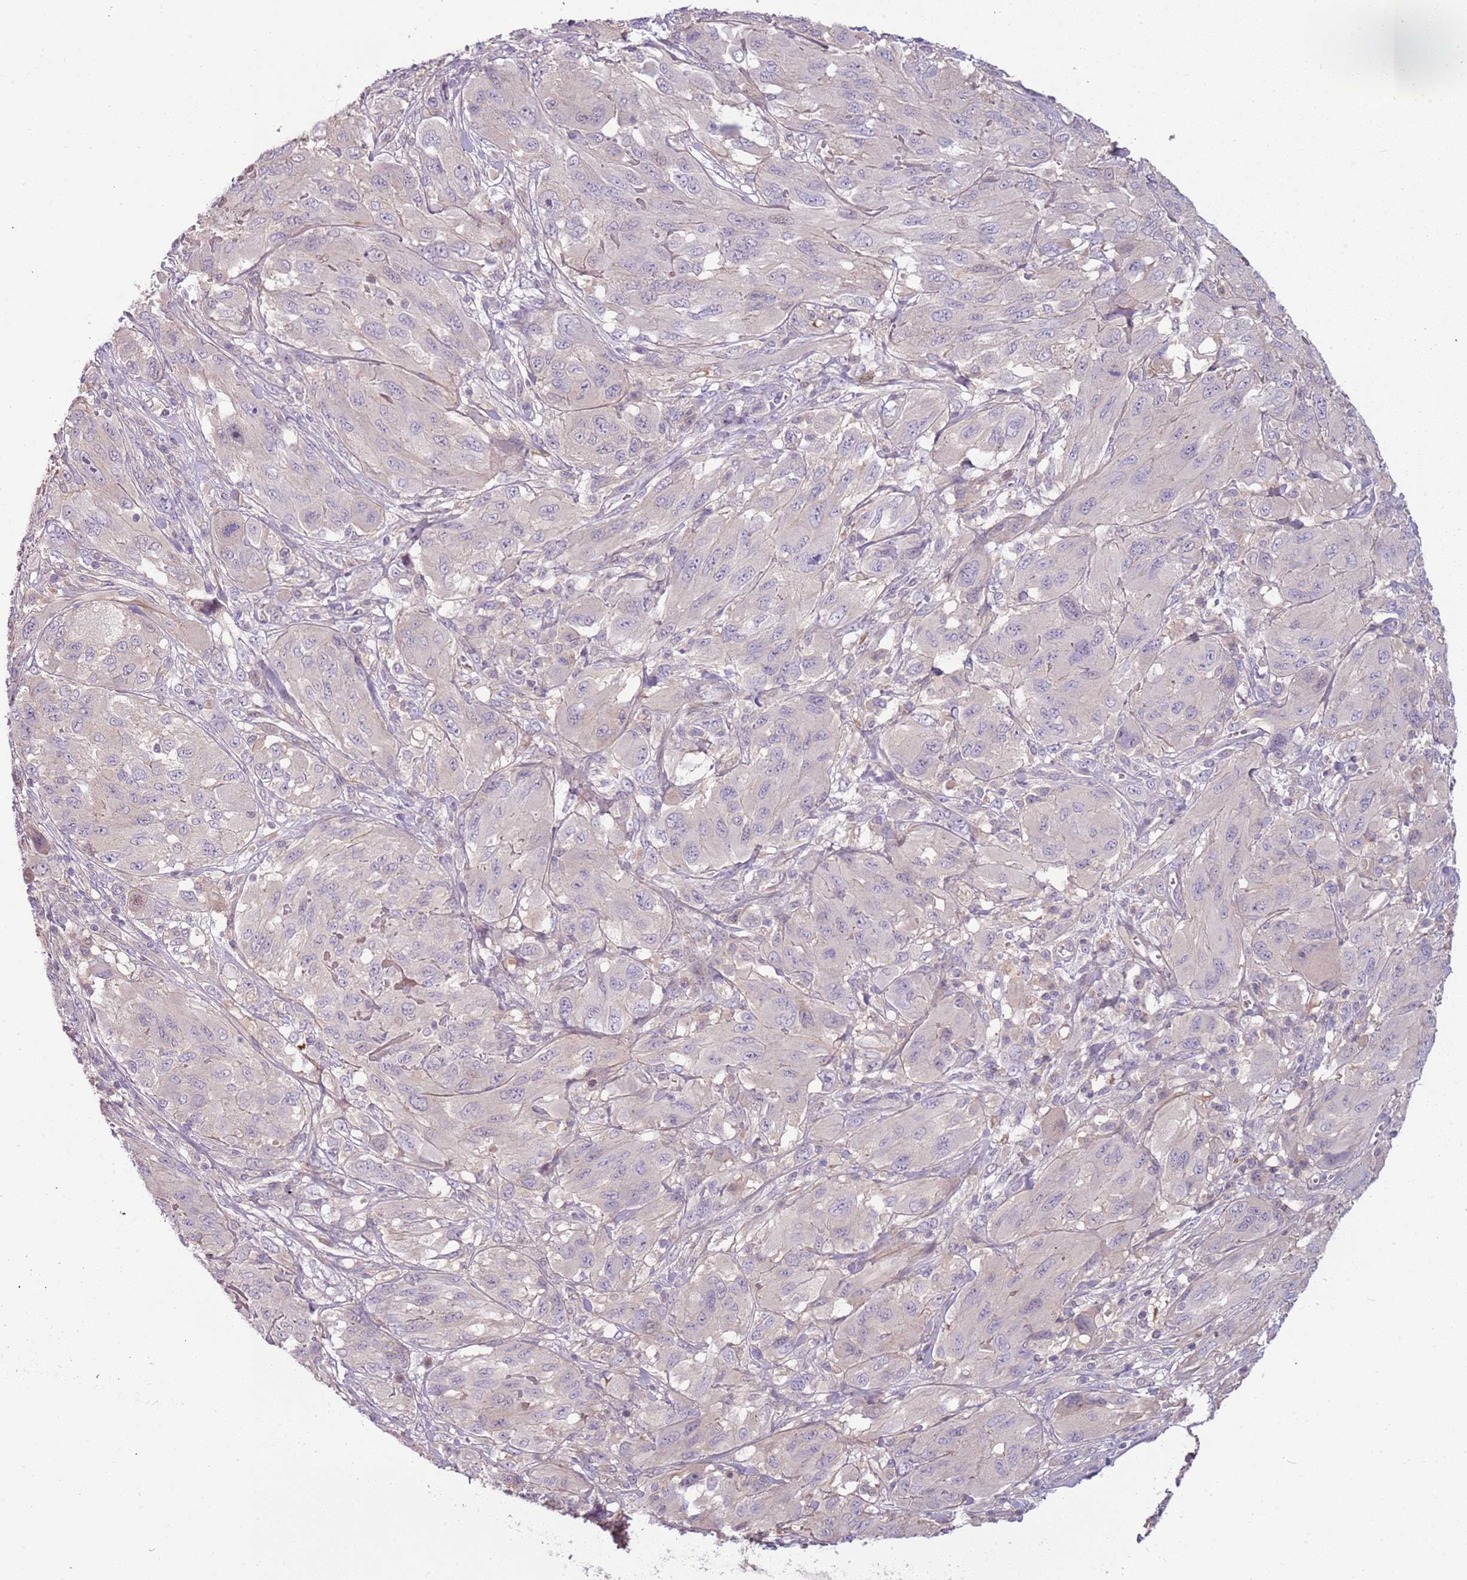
{"staining": {"intensity": "negative", "quantity": "none", "location": "none"}, "tissue": "melanoma", "cell_type": "Tumor cells", "image_type": "cancer", "snomed": [{"axis": "morphology", "description": "Malignant melanoma, NOS"}, {"axis": "topography", "description": "Skin"}], "caption": "An image of human melanoma is negative for staining in tumor cells. (Immunohistochemistry (ihc), brightfield microscopy, high magnification).", "gene": "ARHGAP5", "patient": {"sex": "female", "age": 91}}